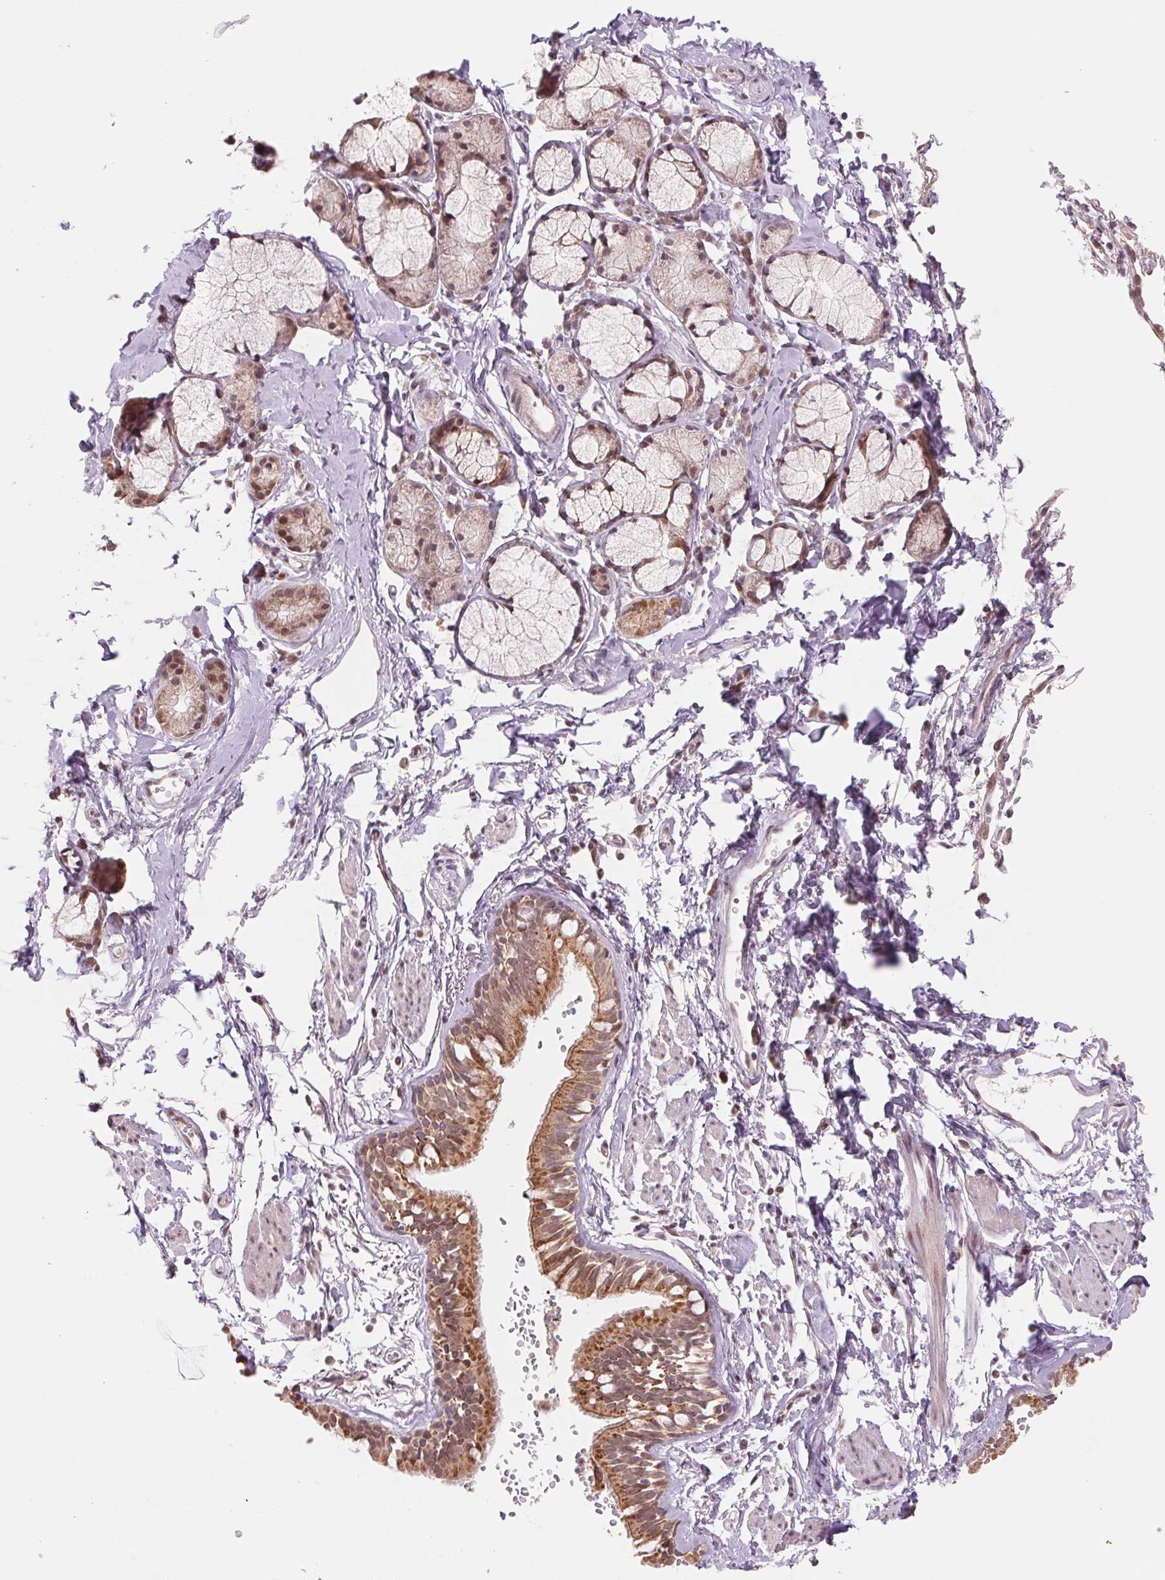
{"staining": {"intensity": "moderate", "quantity": ">75%", "location": "cytoplasmic/membranous,nuclear"}, "tissue": "bronchus", "cell_type": "Respiratory epithelial cells", "image_type": "normal", "snomed": [{"axis": "morphology", "description": "Normal tissue, NOS"}, {"axis": "topography", "description": "Cartilage tissue"}, {"axis": "topography", "description": "Bronchus"}], "caption": "The micrograph displays staining of benign bronchus, revealing moderate cytoplasmic/membranous,nuclear protein positivity (brown color) within respiratory epithelial cells.", "gene": "ARHGAP32", "patient": {"sex": "female", "age": 59}}